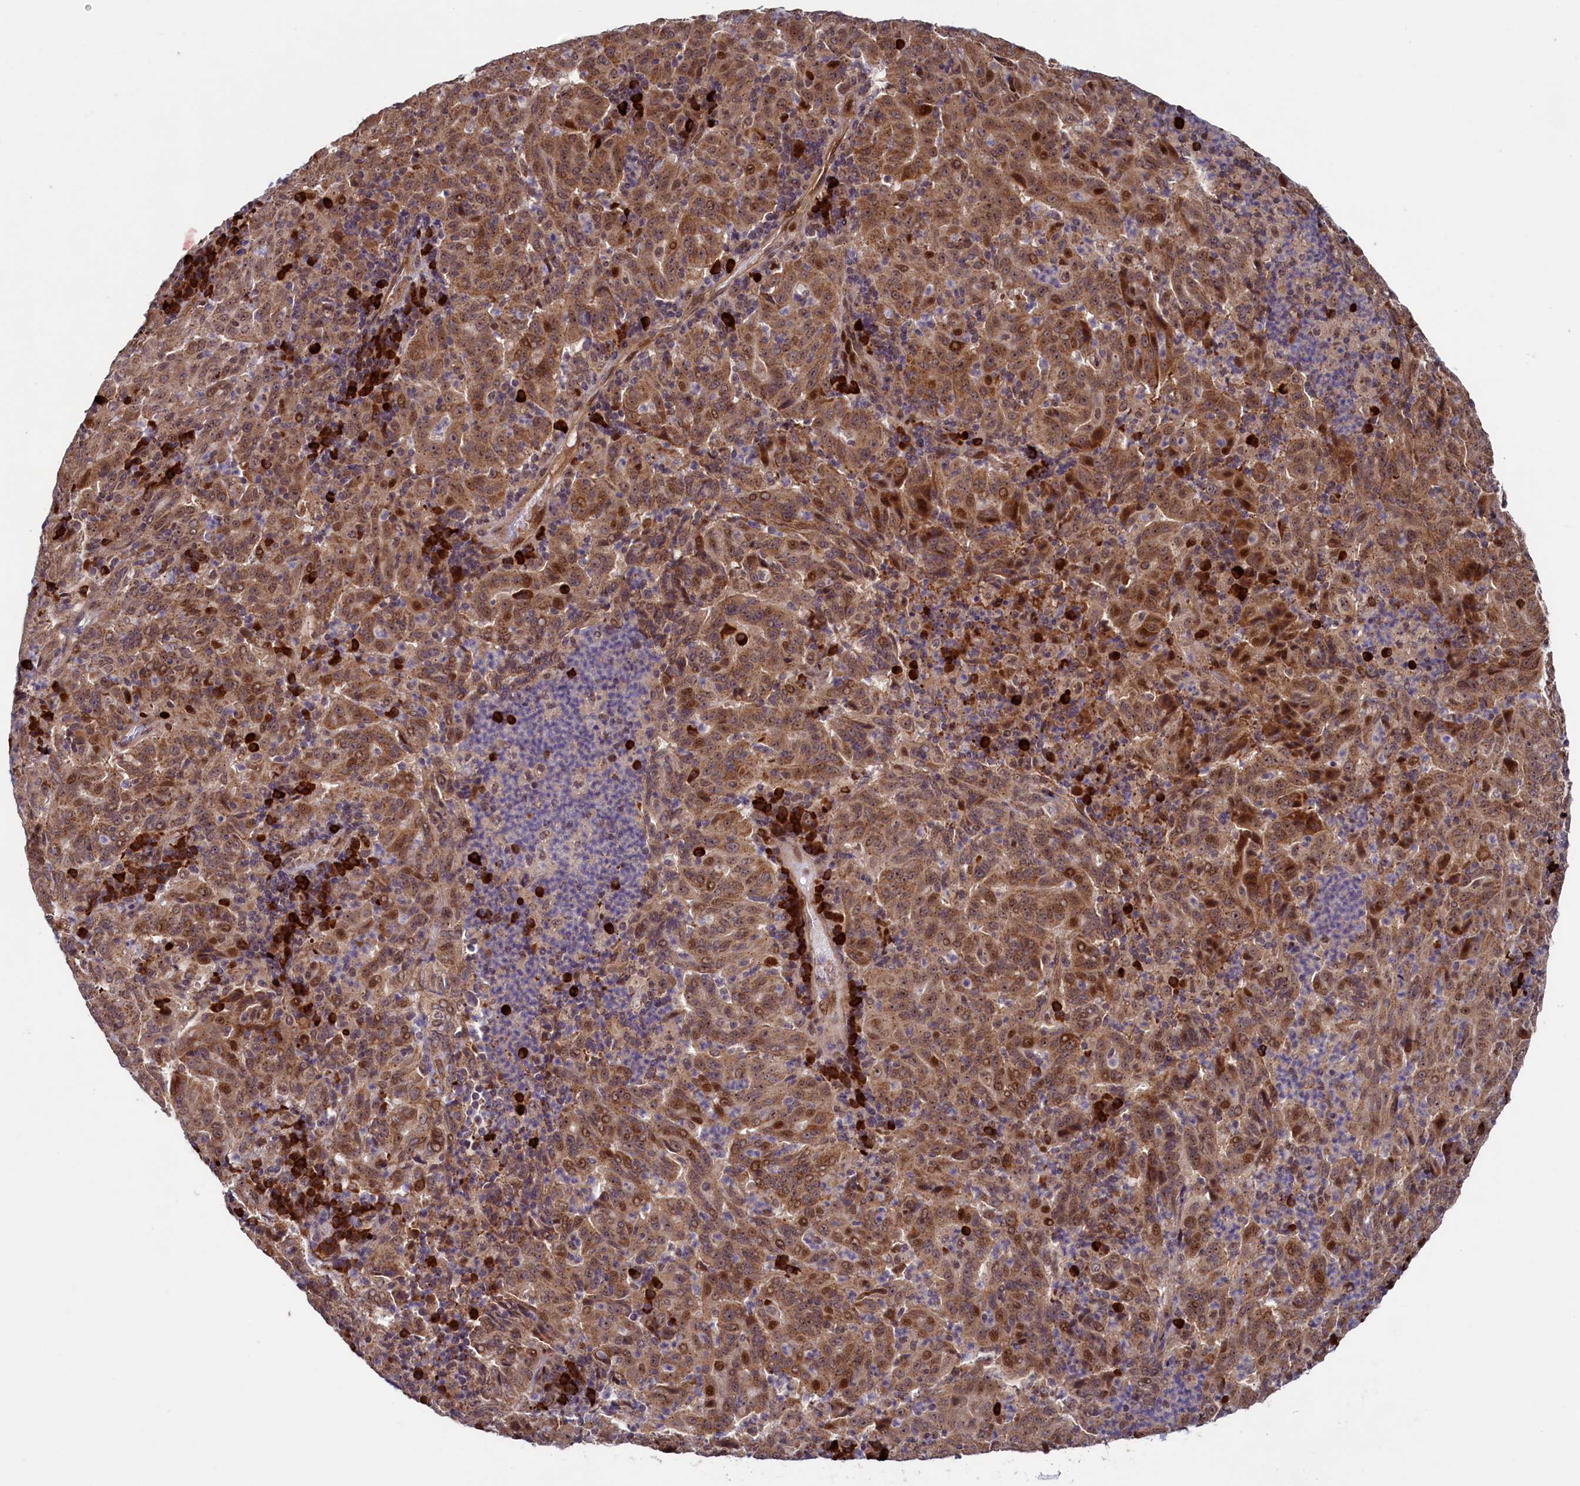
{"staining": {"intensity": "moderate", "quantity": ">75%", "location": "cytoplasmic/membranous,nuclear"}, "tissue": "pancreatic cancer", "cell_type": "Tumor cells", "image_type": "cancer", "snomed": [{"axis": "morphology", "description": "Adenocarcinoma, NOS"}, {"axis": "topography", "description": "Pancreas"}], "caption": "Pancreatic cancer stained with DAB immunohistochemistry (IHC) displays medium levels of moderate cytoplasmic/membranous and nuclear staining in approximately >75% of tumor cells.", "gene": "RBFA", "patient": {"sex": "male", "age": 63}}